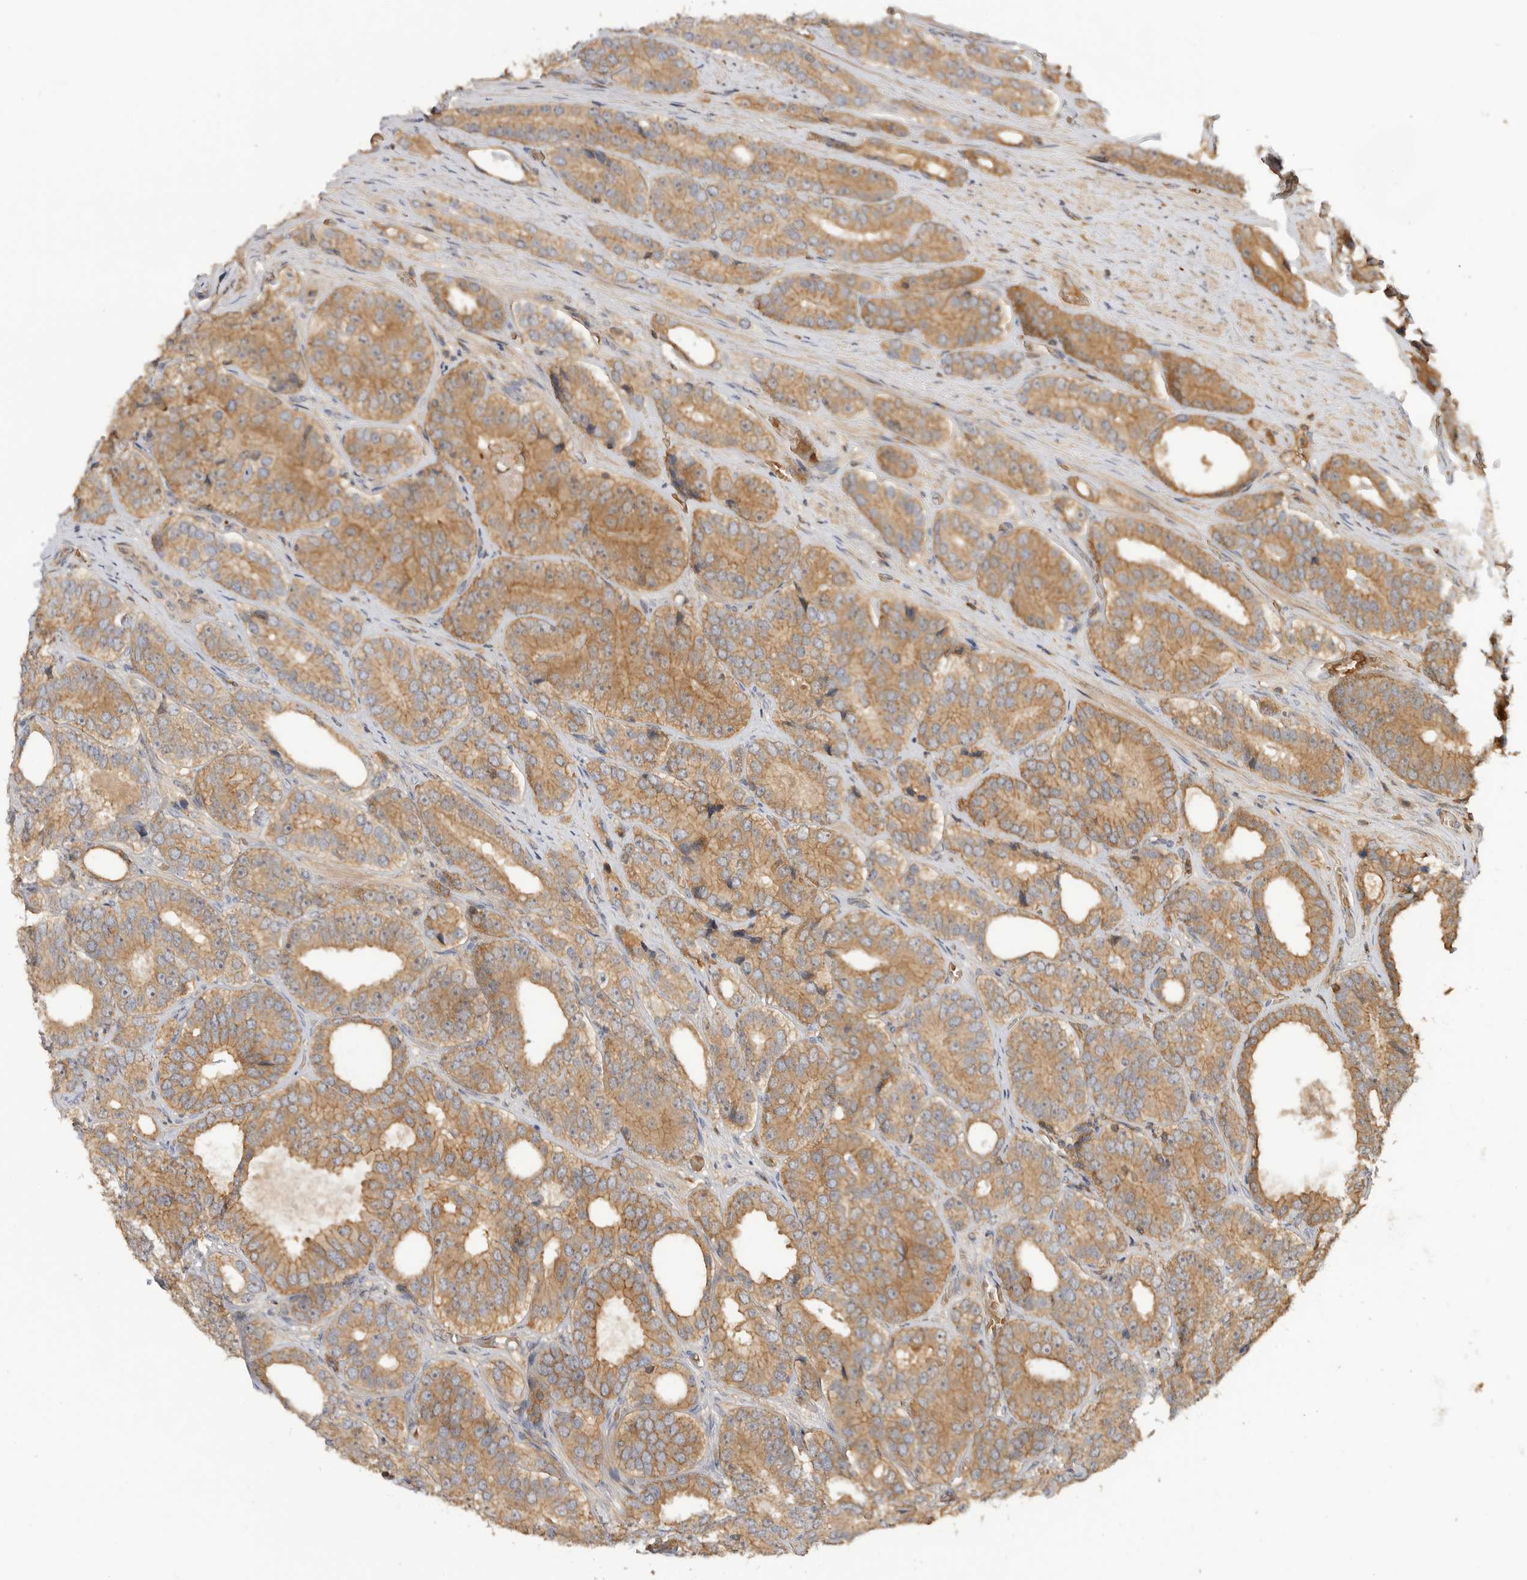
{"staining": {"intensity": "moderate", "quantity": ">75%", "location": "cytoplasmic/membranous"}, "tissue": "prostate cancer", "cell_type": "Tumor cells", "image_type": "cancer", "snomed": [{"axis": "morphology", "description": "Adenocarcinoma, High grade"}, {"axis": "topography", "description": "Prostate"}], "caption": "Prostate cancer stained with DAB immunohistochemistry reveals medium levels of moderate cytoplasmic/membranous positivity in about >75% of tumor cells. The protein is shown in brown color, while the nuclei are stained blue.", "gene": "CLDN12", "patient": {"sex": "male", "age": 56}}